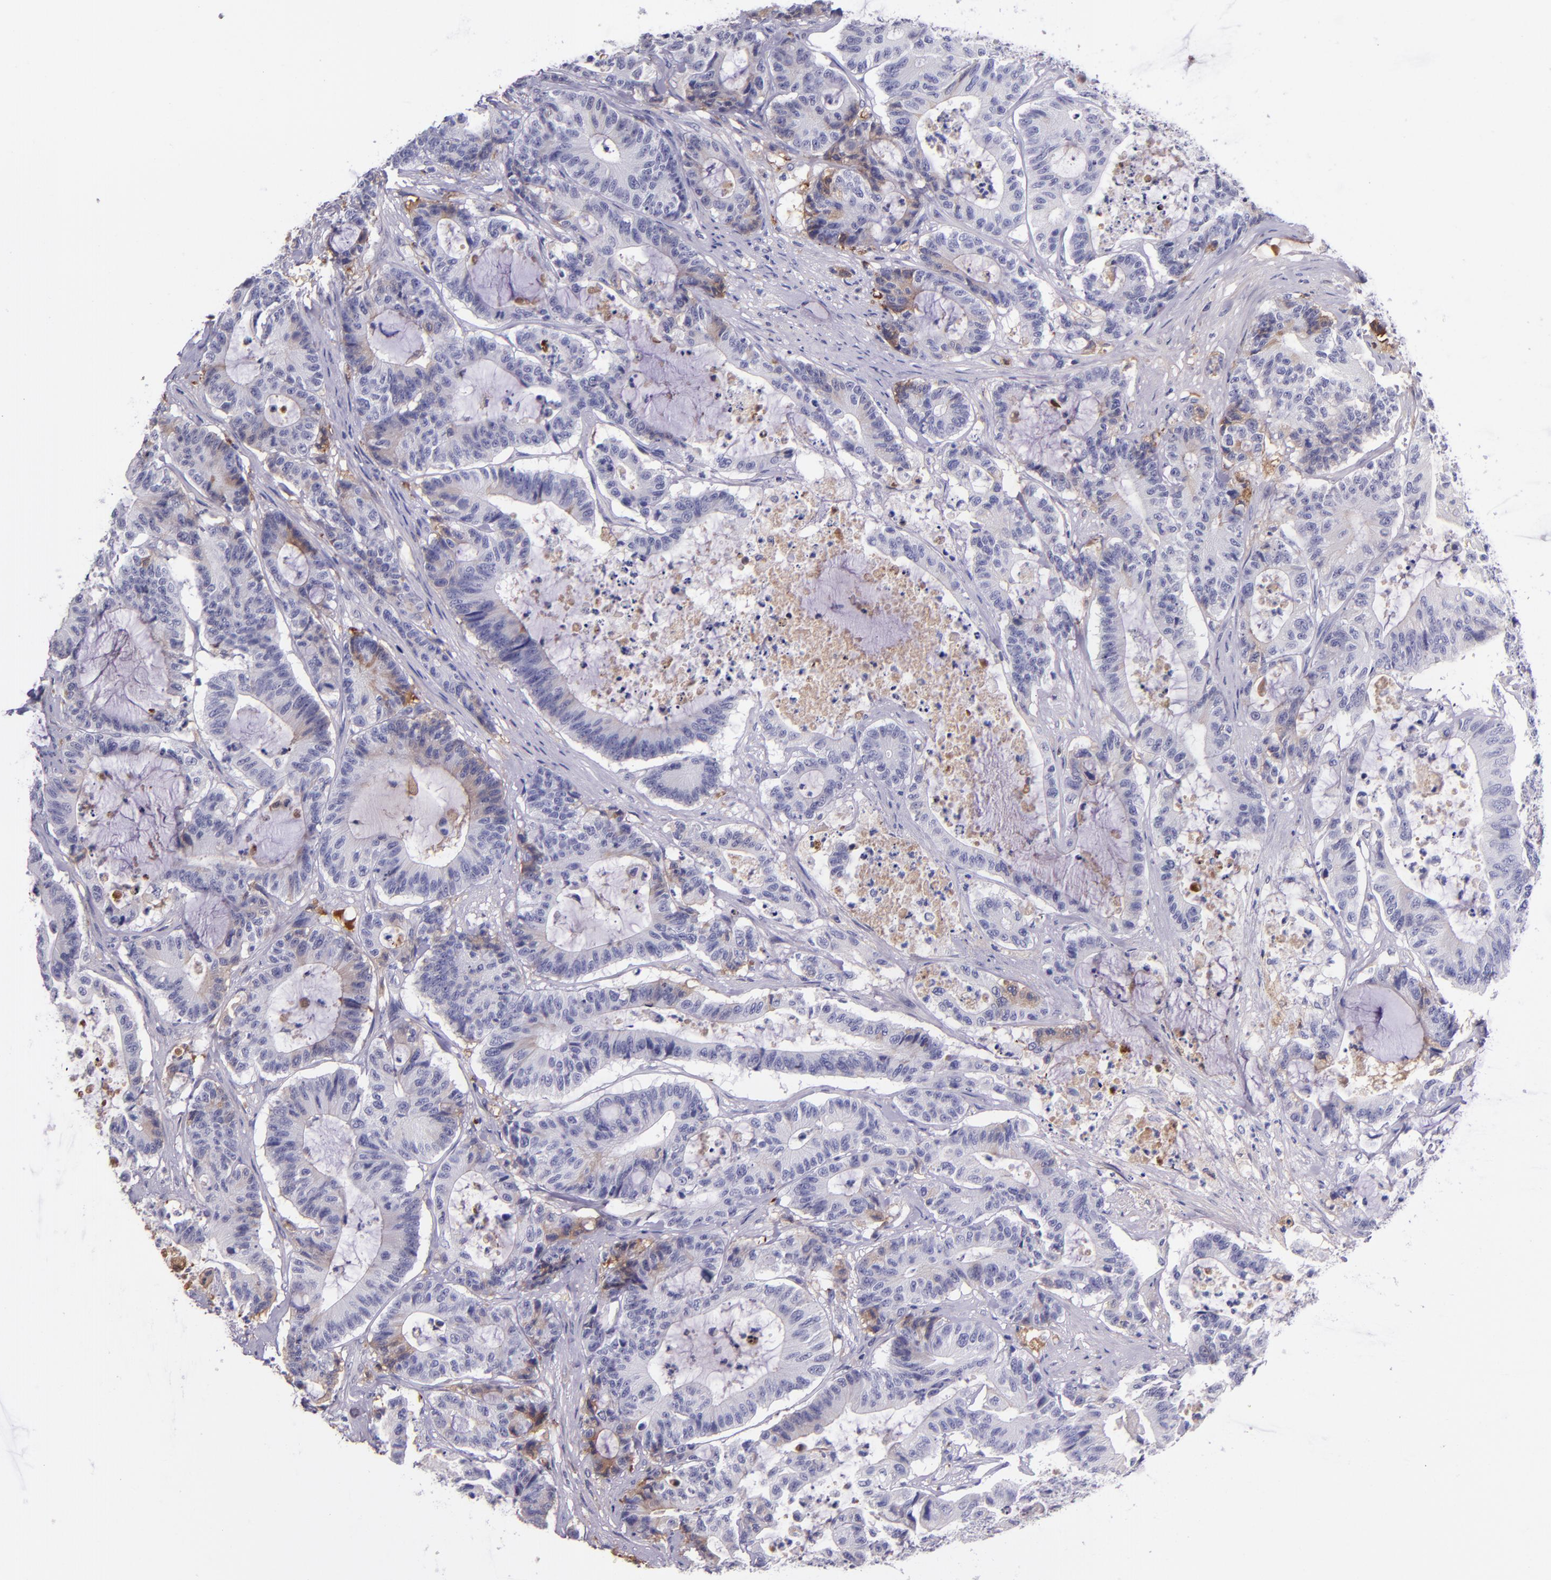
{"staining": {"intensity": "negative", "quantity": "none", "location": "none"}, "tissue": "colorectal cancer", "cell_type": "Tumor cells", "image_type": "cancer", "snomed": [{"axis": "morphology", "description": "Adenocarcinoma, NOS"}, {"axis": "topography", "description": "Colon"}], "caption": "Micrograph shows no significant protein staining in tumor cells of colorectal cancer.", "gene": "KNG1", "patient": {"sex": "female", "age": 84}}